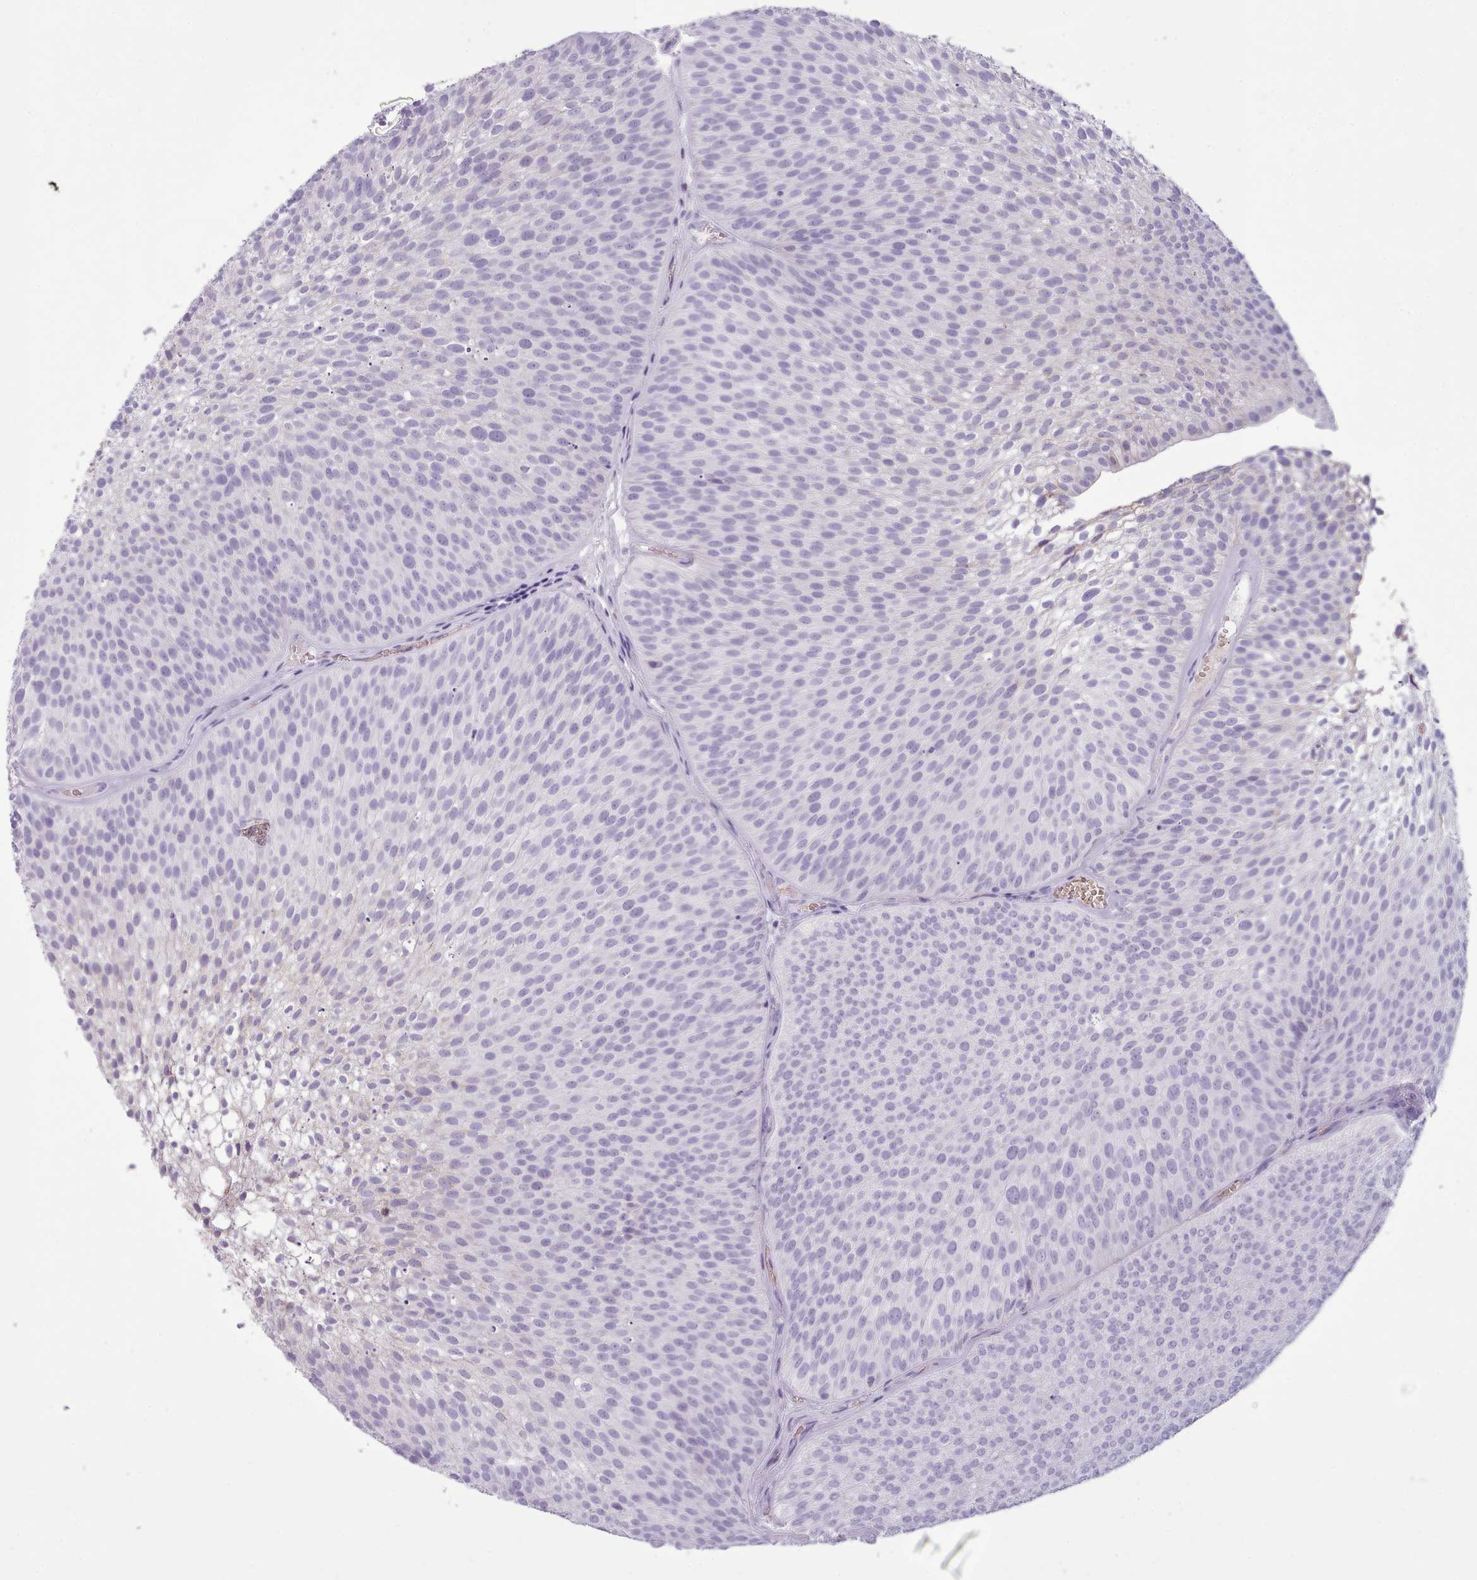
{"staining": {"intensity": "negative", "quantity": "none", "location": "none"}, "tissue": "urothelial cancer", "cell_type": "Tumor cells", "image_type": "cancer", "snomed": [{"axis": "morphology", "description": "Urothelial carcinoma, Low grade"}, {"axis": "topography", "description": "Urinary bladder"}], "caption": "This is a image of immunohistochemistry staining of low-grade urothelial carcinoma, which shows no positivity in tumor cells.", "gene": "AK4", "patient": {"sex": "male", "age": 91}}